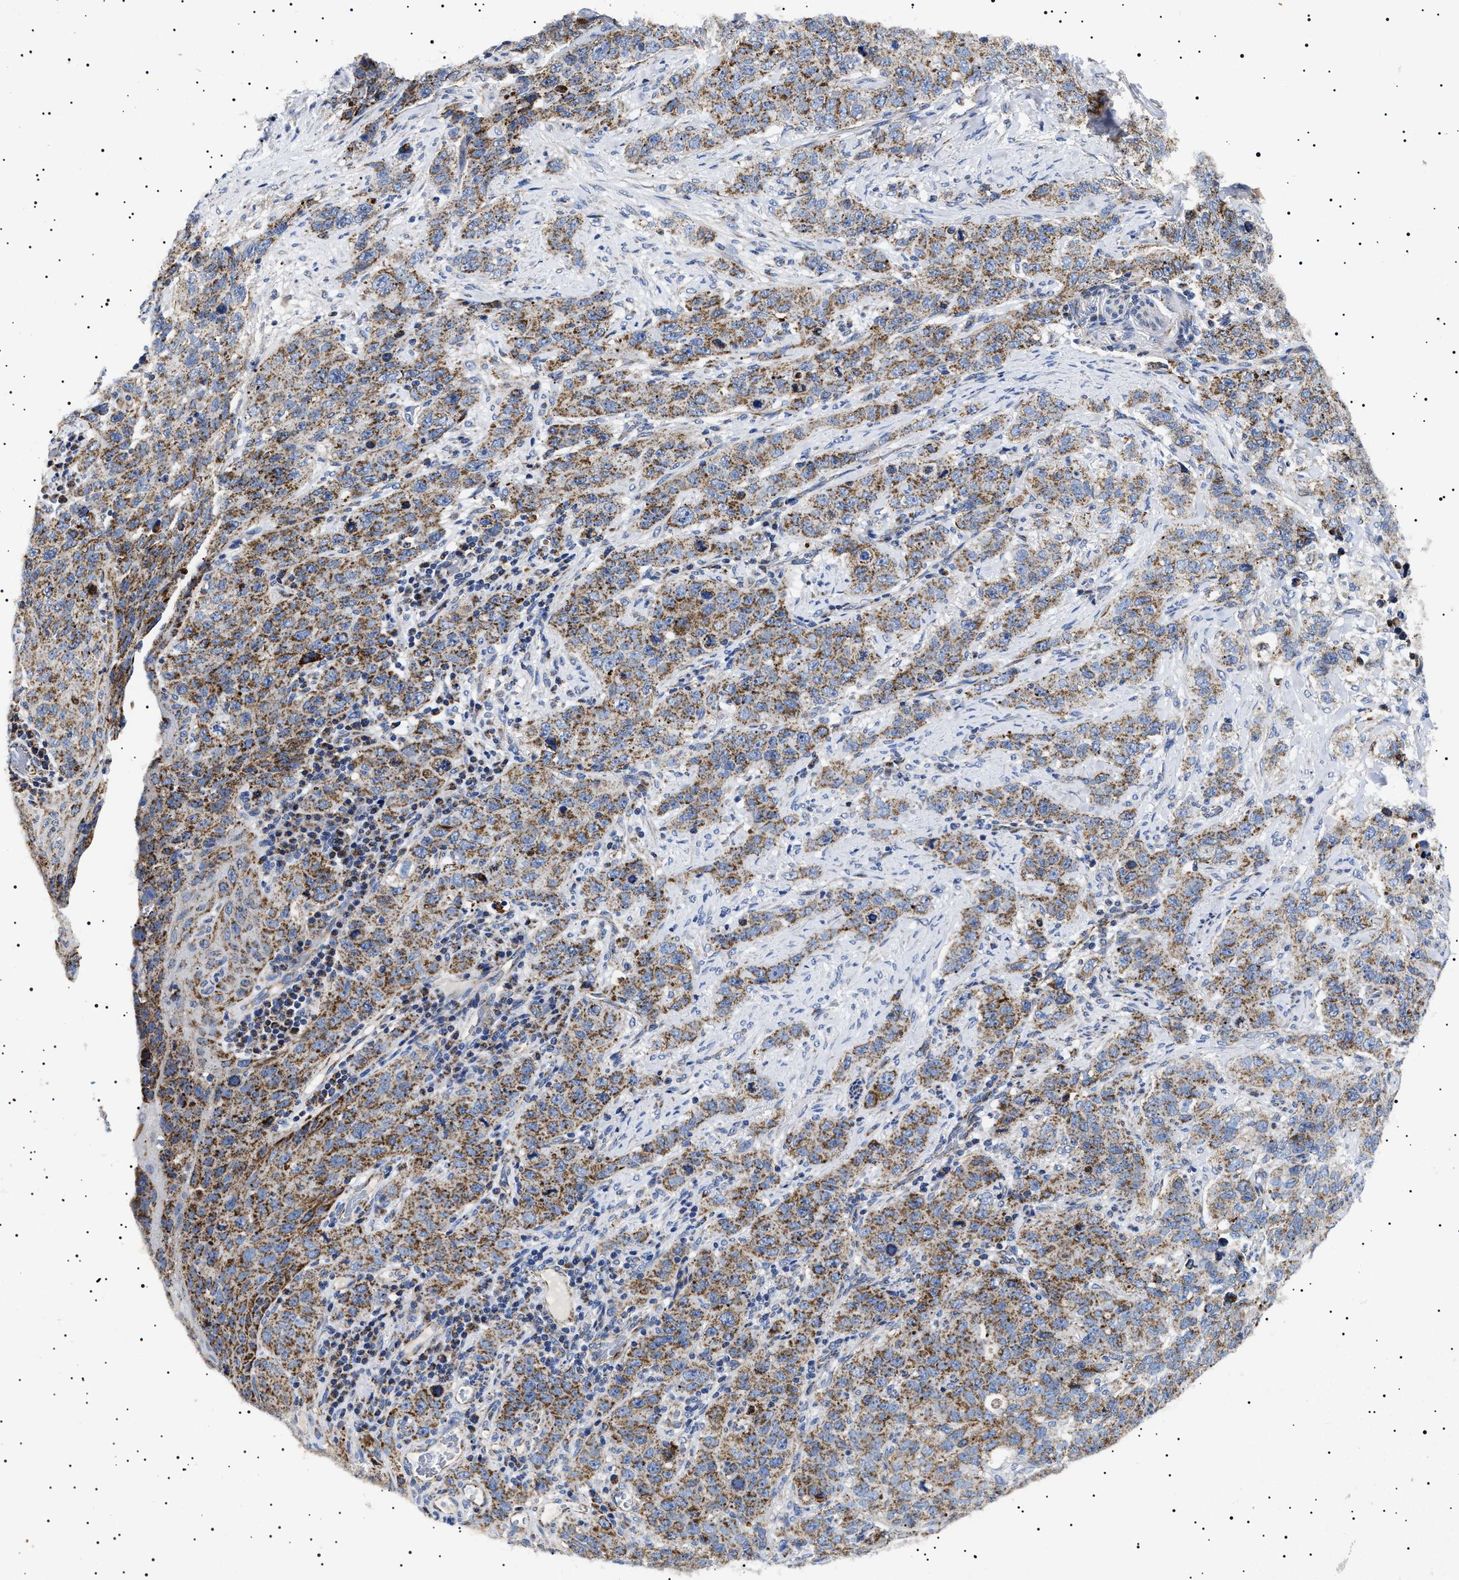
{"staining": {"intensity": "strong", "quantity": ">75%", "location": "cytoplasmic/membranous"}, "tissue": "stomach cancer", "cell_type": "Tumor cells", "image_type": "cancer", "snomed": [{"axis": "morphology", "description": "Adenocarcinoma, NOS"}, {"axis": "topography", "description": "Stomach"}], "caption": "Protein staining of stomach adenocarcinoma tissue displays strong cytoplasmic/membranous positivity in approximately >75% of tumor cells.", "gene": "CHRDL2", "patient": {"sex": "male", "age": 48}}